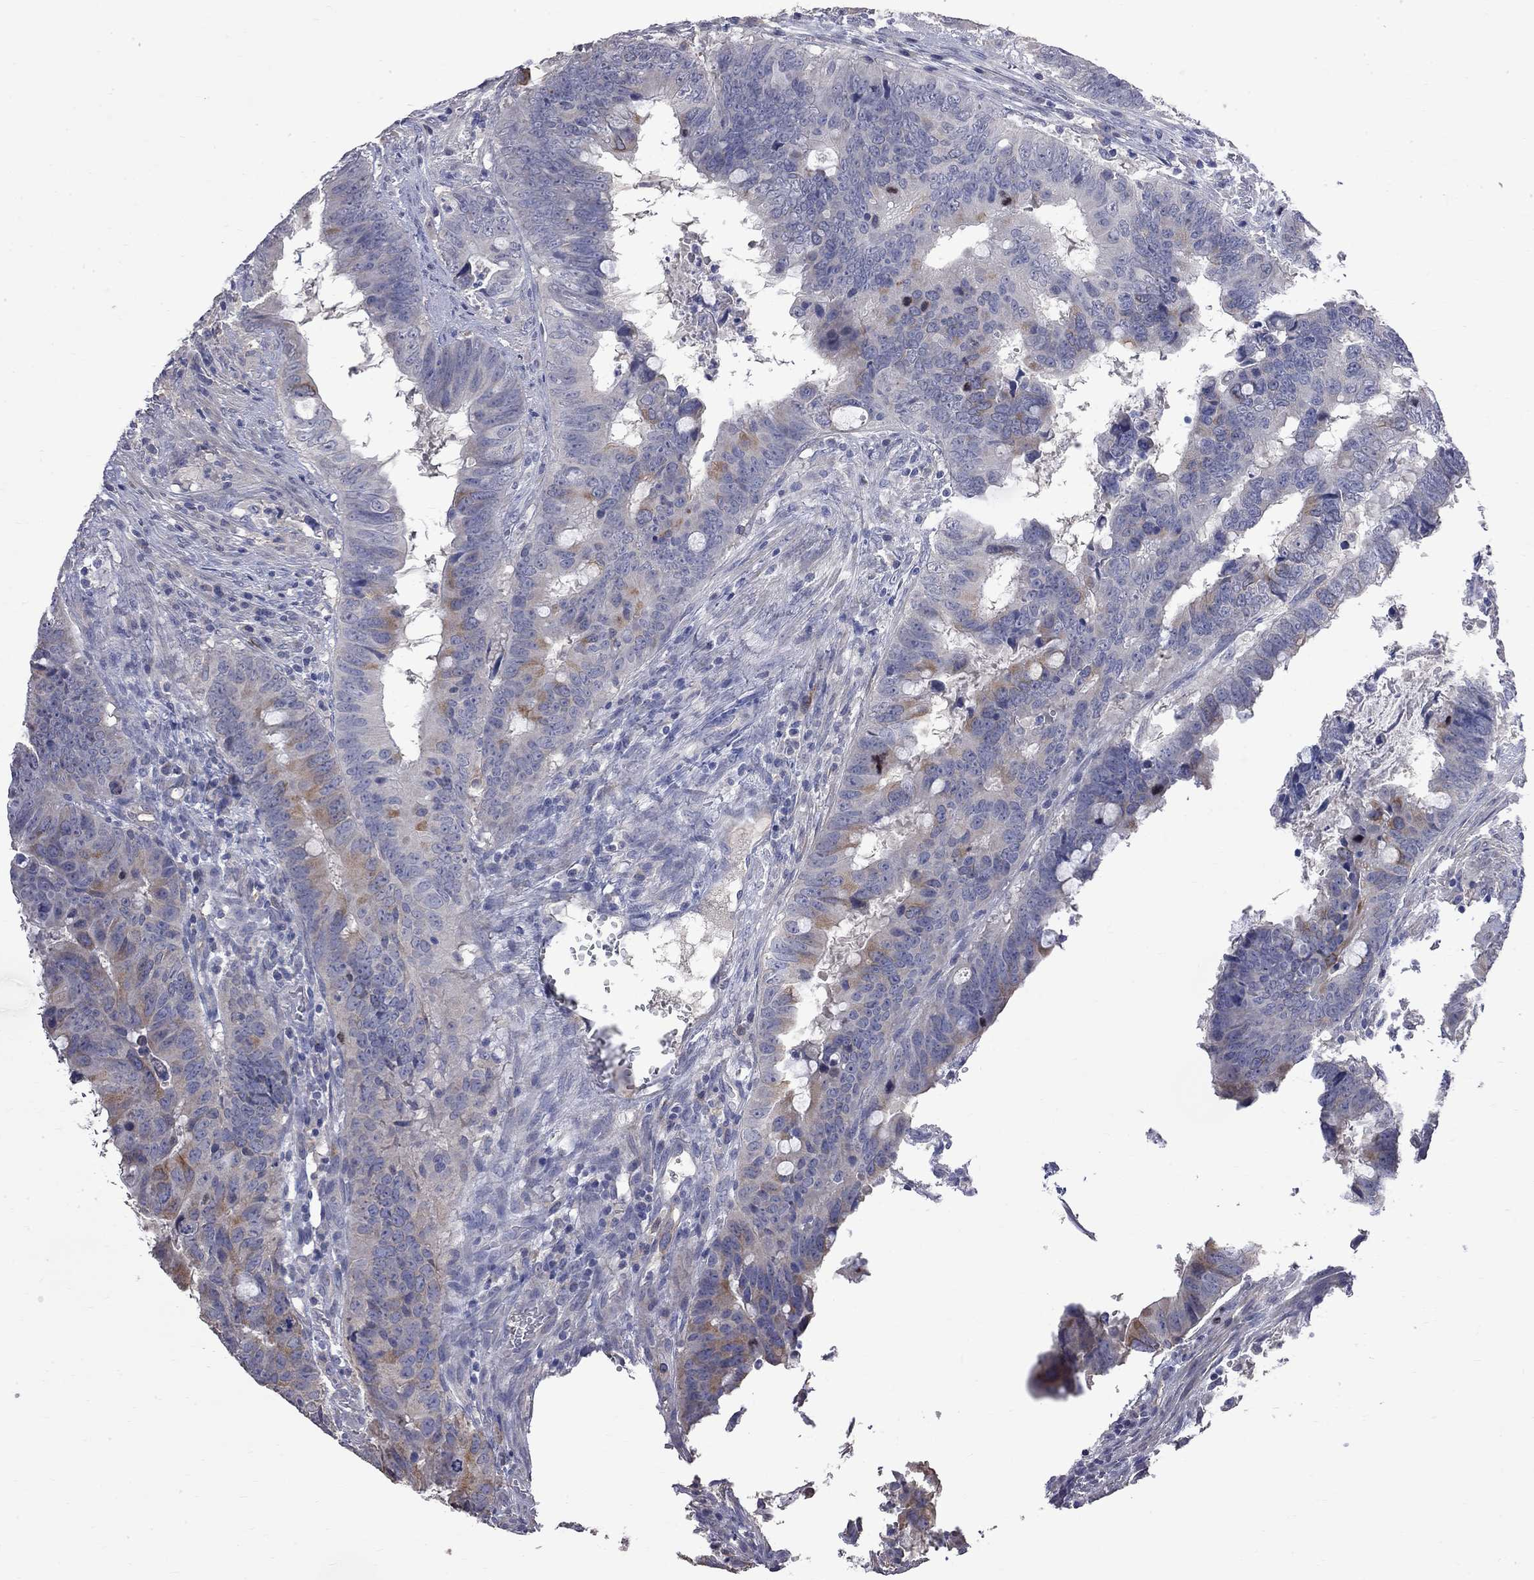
{"staining": {"intensity": "weak", "quantity": "<25%", "location": "cytoplasmic/membranous"}, "tissue": "colorectal cancer", "cell_type": "Tumor cells", "image_type": "cancer", "snomed": [{"axis": "morphology", "description": "Adenocarcinoma, NOS"}, {"axis": "topography", "description": "Colon"}], "caption": "Tumor cells are negative for protein expression in human colorectal adenocarcinoma. The staining is performed using DAB (3,3'-diaminobenzidine) brown chromogen with nuclei counter-stained in using hematoxylin.", "gene": "CKAP2", "patient": {"sex": "female", "age": 82}}